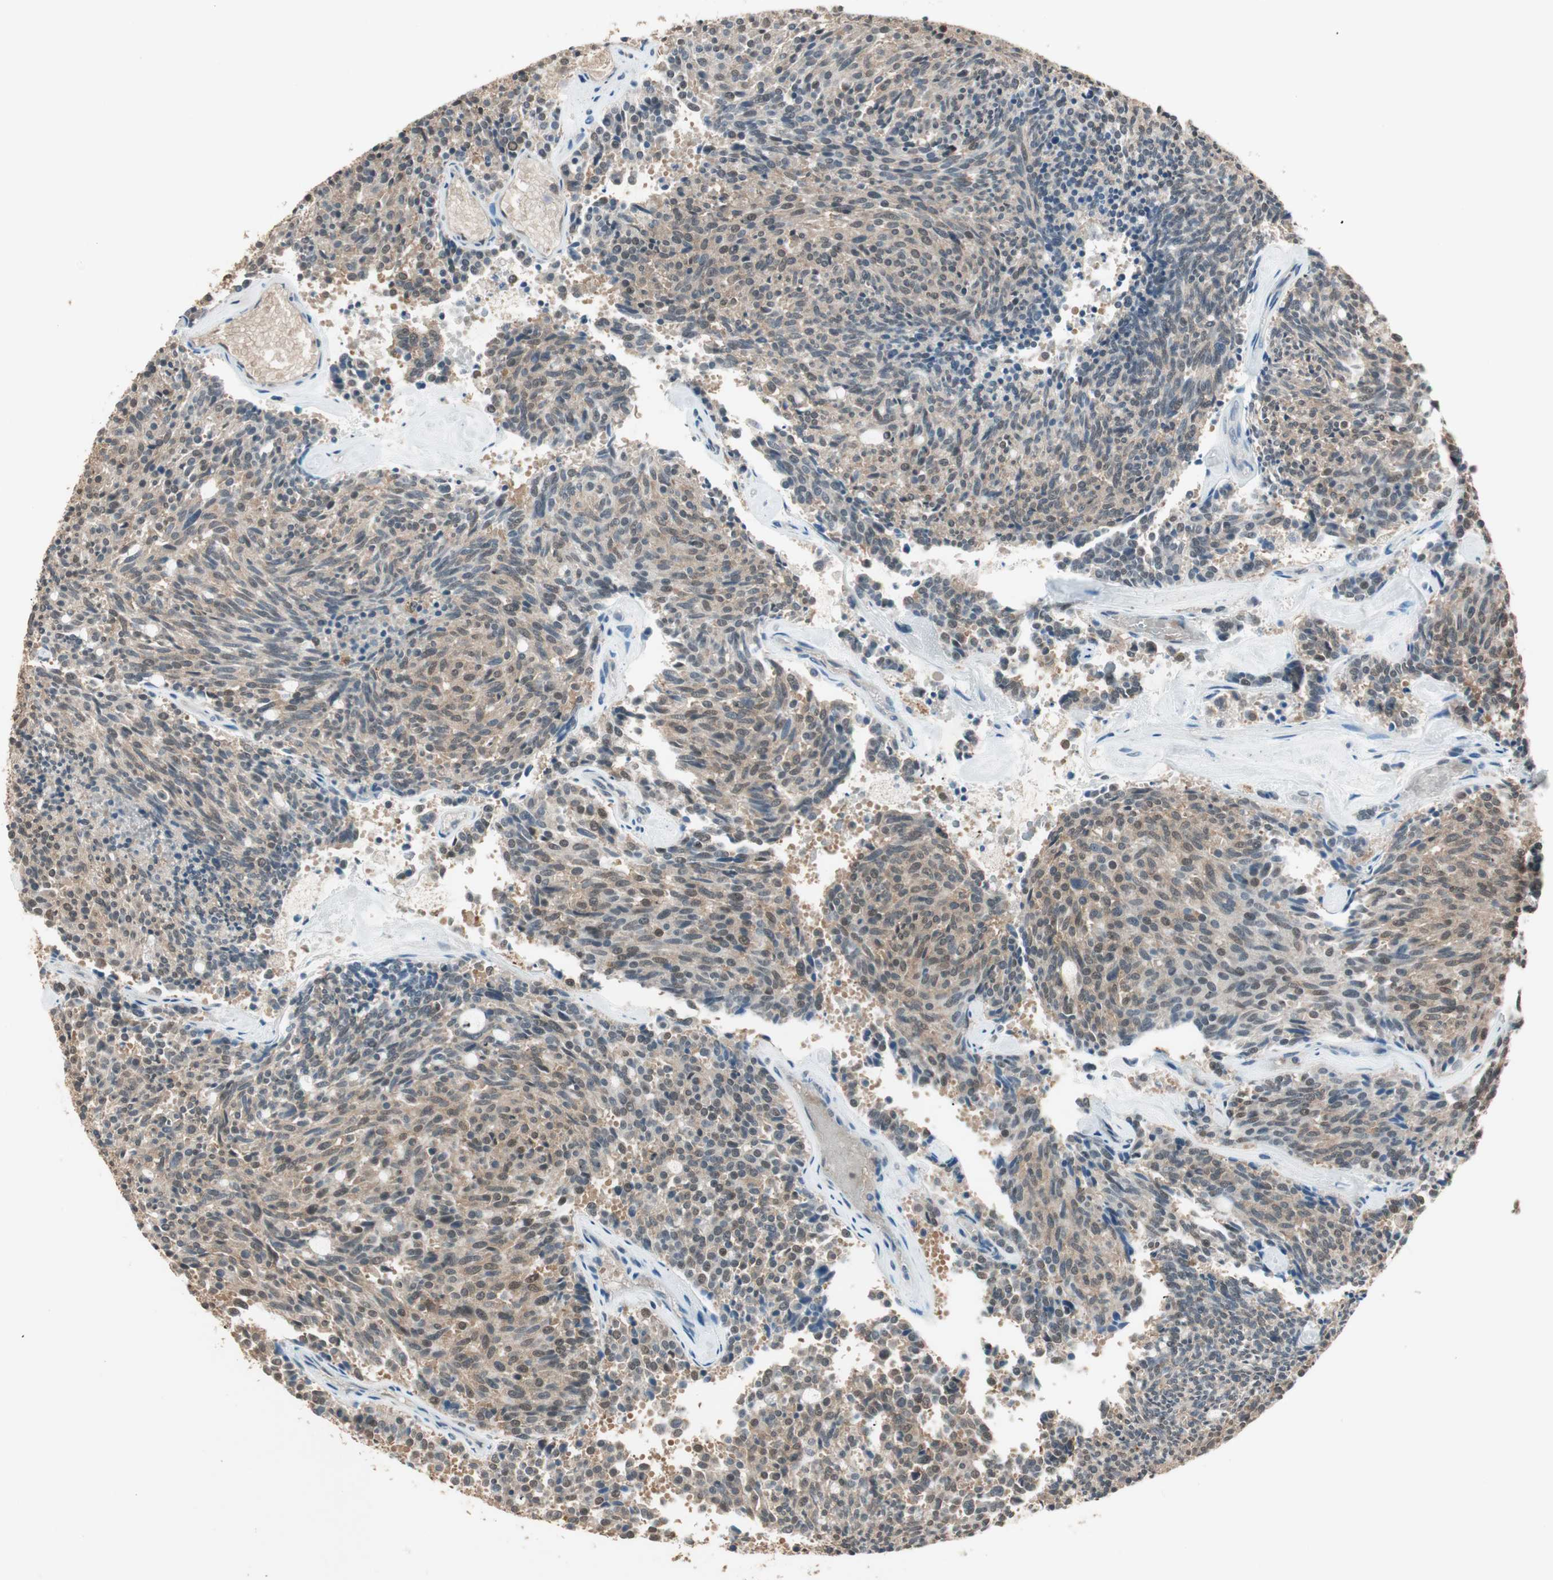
{"staining": {"intensity": "weak", "quantity": "25%-75%", "location": "cytoplasmic/membranous"}, "tissue": "carcinoid", "cell_type": "Tumor cells", "image_type": "cancer", "snomed": [{"axis": "morphology", "description": "Carcinoid, malignant, NOS"}, {"axis": "topography", "description": "Pancreas"}], "caption": "DAB immunohistochemical staining of human carcinoid shows weak cytoplasmic/membranous protein expression in approximately 25%-75% of tumor cells. The protein is stained brown, and the nuclei are stained in blue (DAB (3,3'-diaminobenzidine) IHC with brightfield microscopy, high magnification).", "gene": "USP5", "patient": {"sex": "female", "age": 54}}